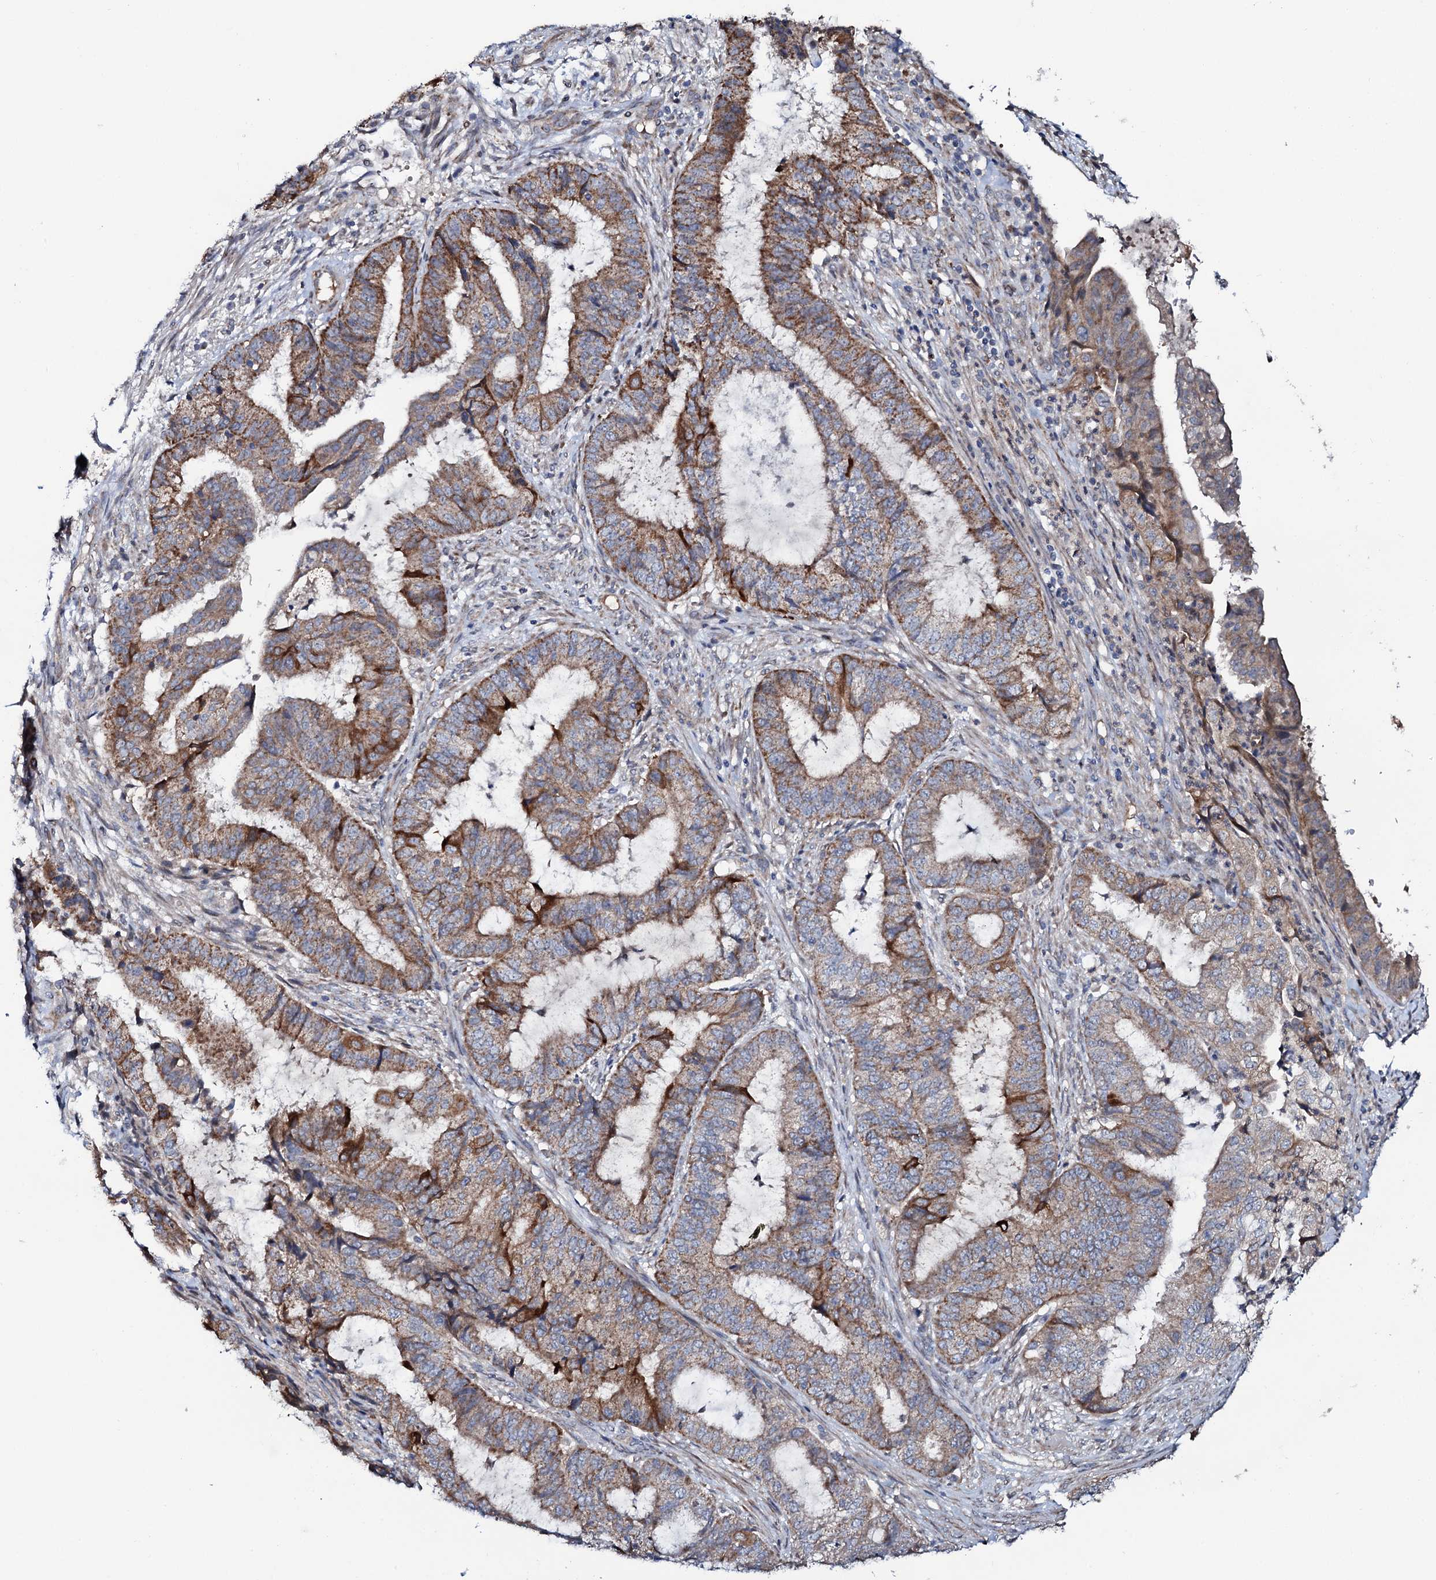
{"staining": {"intensity": "moderate", "quantity": "25%-75%", "location": "cytoplasmic/membranous"}, "tissue": "endometrial cancer", "cell_type": "Tumor cells", "image_type": "cancer", "snomed": [{"axis": "morphology", "description": "Adenocarcinoma, NOS"}, {"axis": "topography", "description": "Endometrium"}], "caption": "Immunohistochemistry (IHC) (DAB (3,3'-diaminobenzidine)) staining of adenocarcinoma (endometrial) shows moderate cytoplasmic/membranous protein positivity in about 25%-75% of tumor cells.", "gene": "PPP1R3D", "patient": {"sex": "female", "age": 51}}